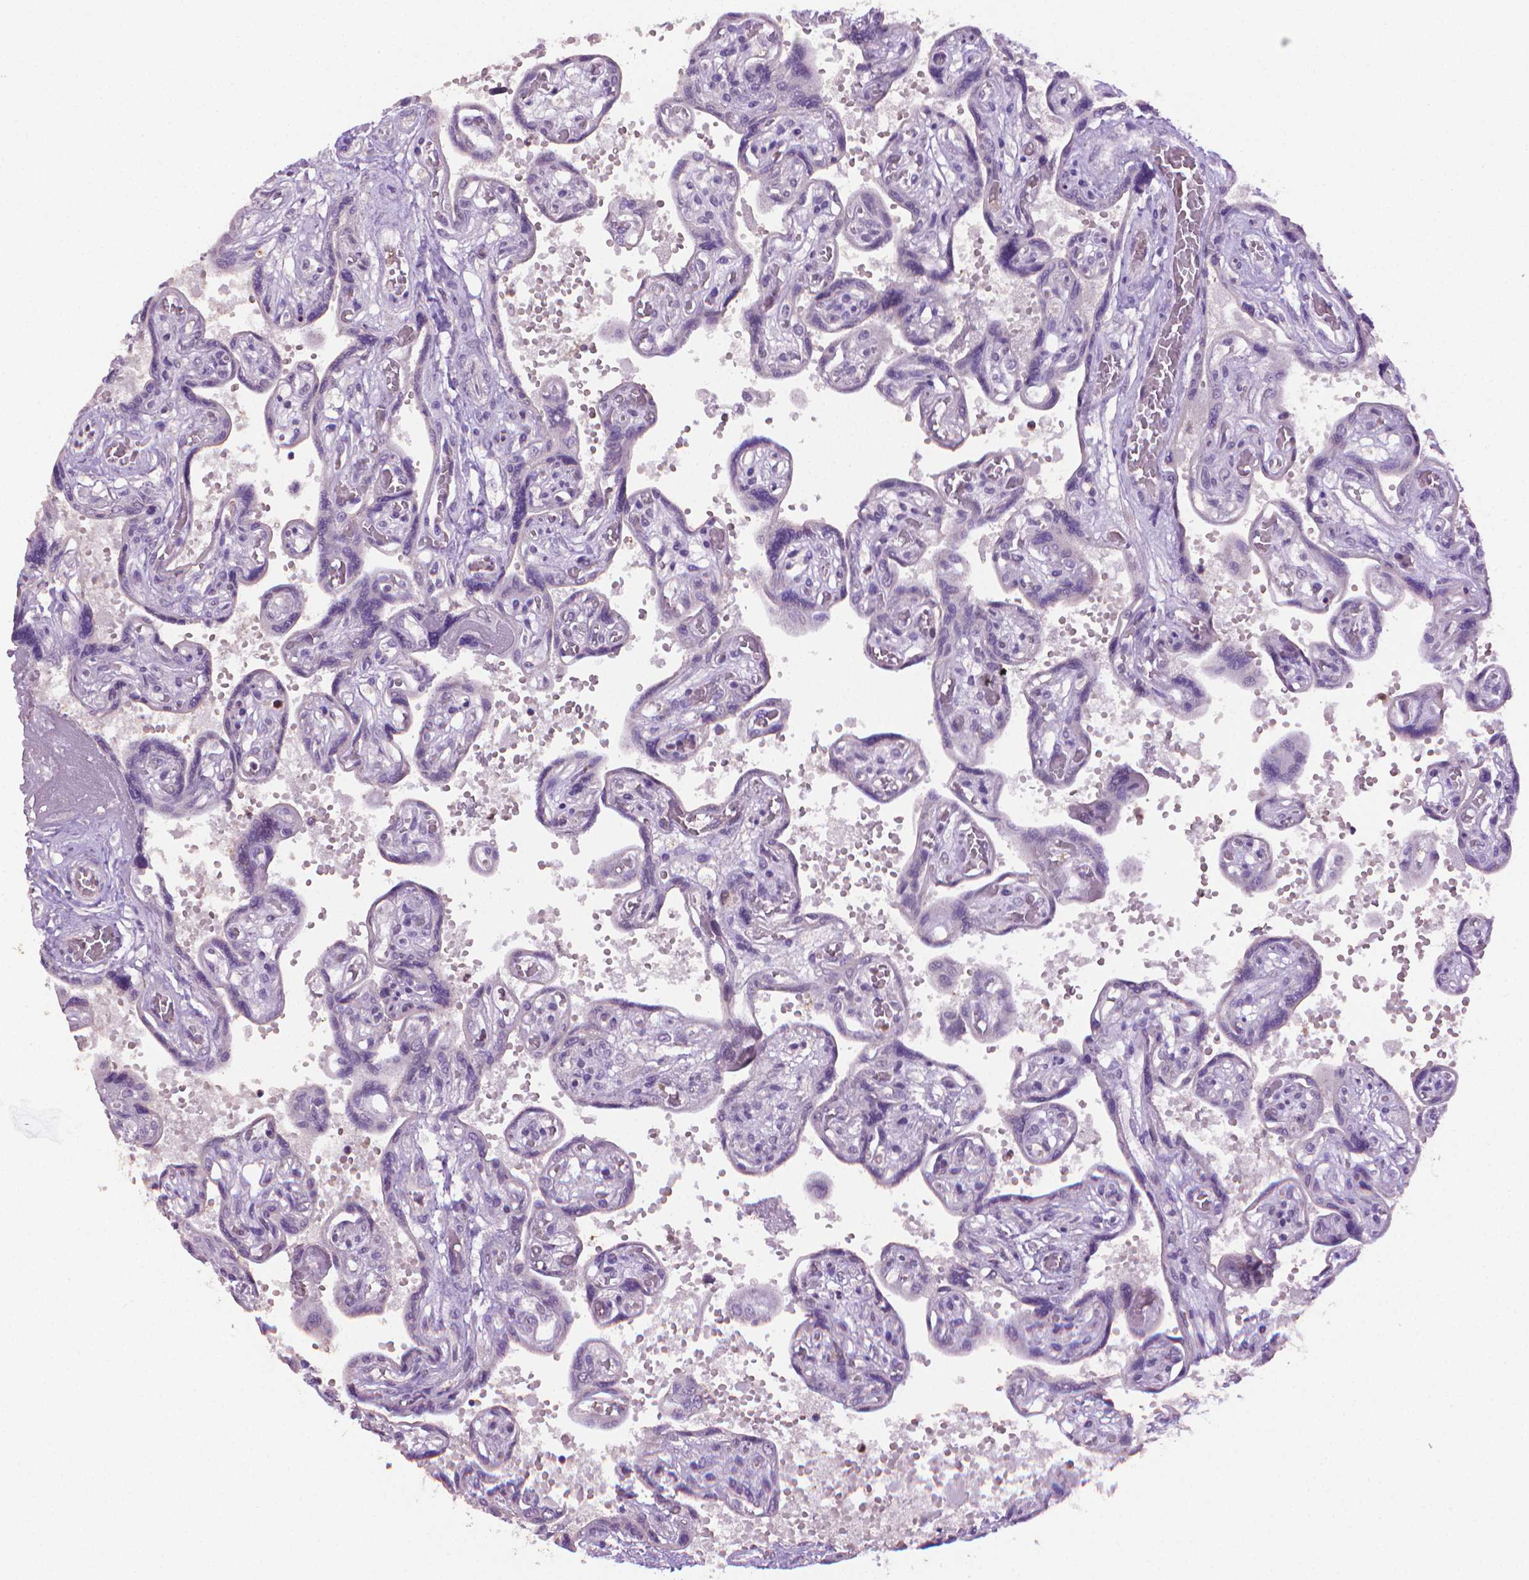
{"staining": {"intensity": "negative", "quantity": "none", "location": "none"}, "tissue": "placenta", "cell_type": "Decidual cells", "image_type": "normal", "snomed": [{"axis": "morphology", "description": "Normal tissue, NOS"}, {"axis": "topography", "description": "Placenta"}], "caption": "Photomicrograph shows no protein expression in decidual cells of normal placenta. (Immunohistochemistry (ihc), brightfield microscopy, high magnification).", "gene": "CDKN2D", "patient": {"sex": "female", "age": 32}}